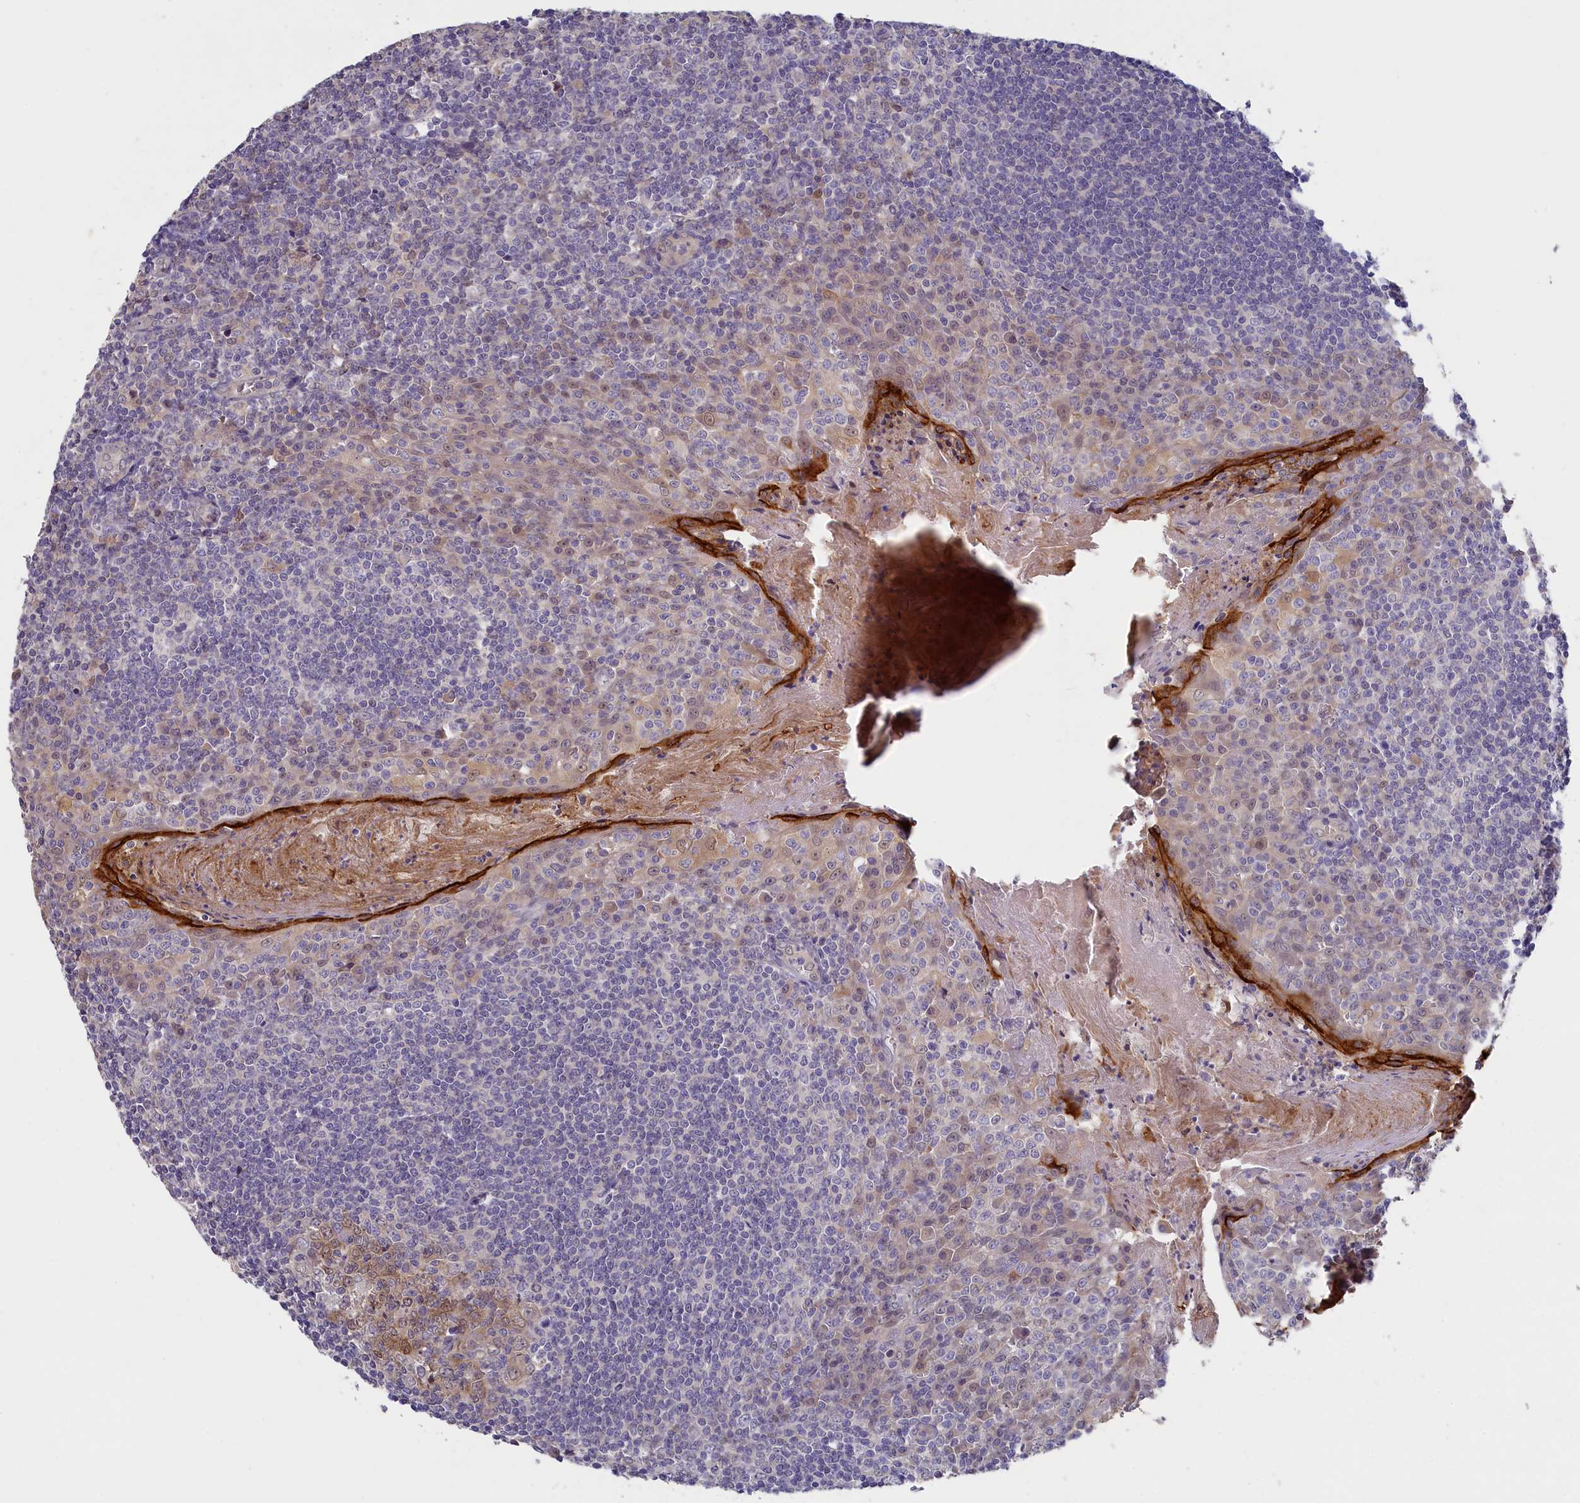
{"staining": {"intensity": "moderate", "quantity": "25%-75%", "location": "cytoplasmic/membranous"}, "tissue": "tonsil", "cell_type": "Germinal center cells", "image_type": "normal", "snomed": [{"axis": "morphology", "description": "Normal tissue, NOS"}, {"axis": "topography", "description": "Tonsil"}], "caption": "Protein analysis of benign tonsil displays moderate cytoplasmic/membranous staining in approximately 25%-75% of germinal center cells. (IHC, brightfield microscopy, high magnification).", "gene": "UCHL3", "patient": {"sex": "male", "age": 27}}